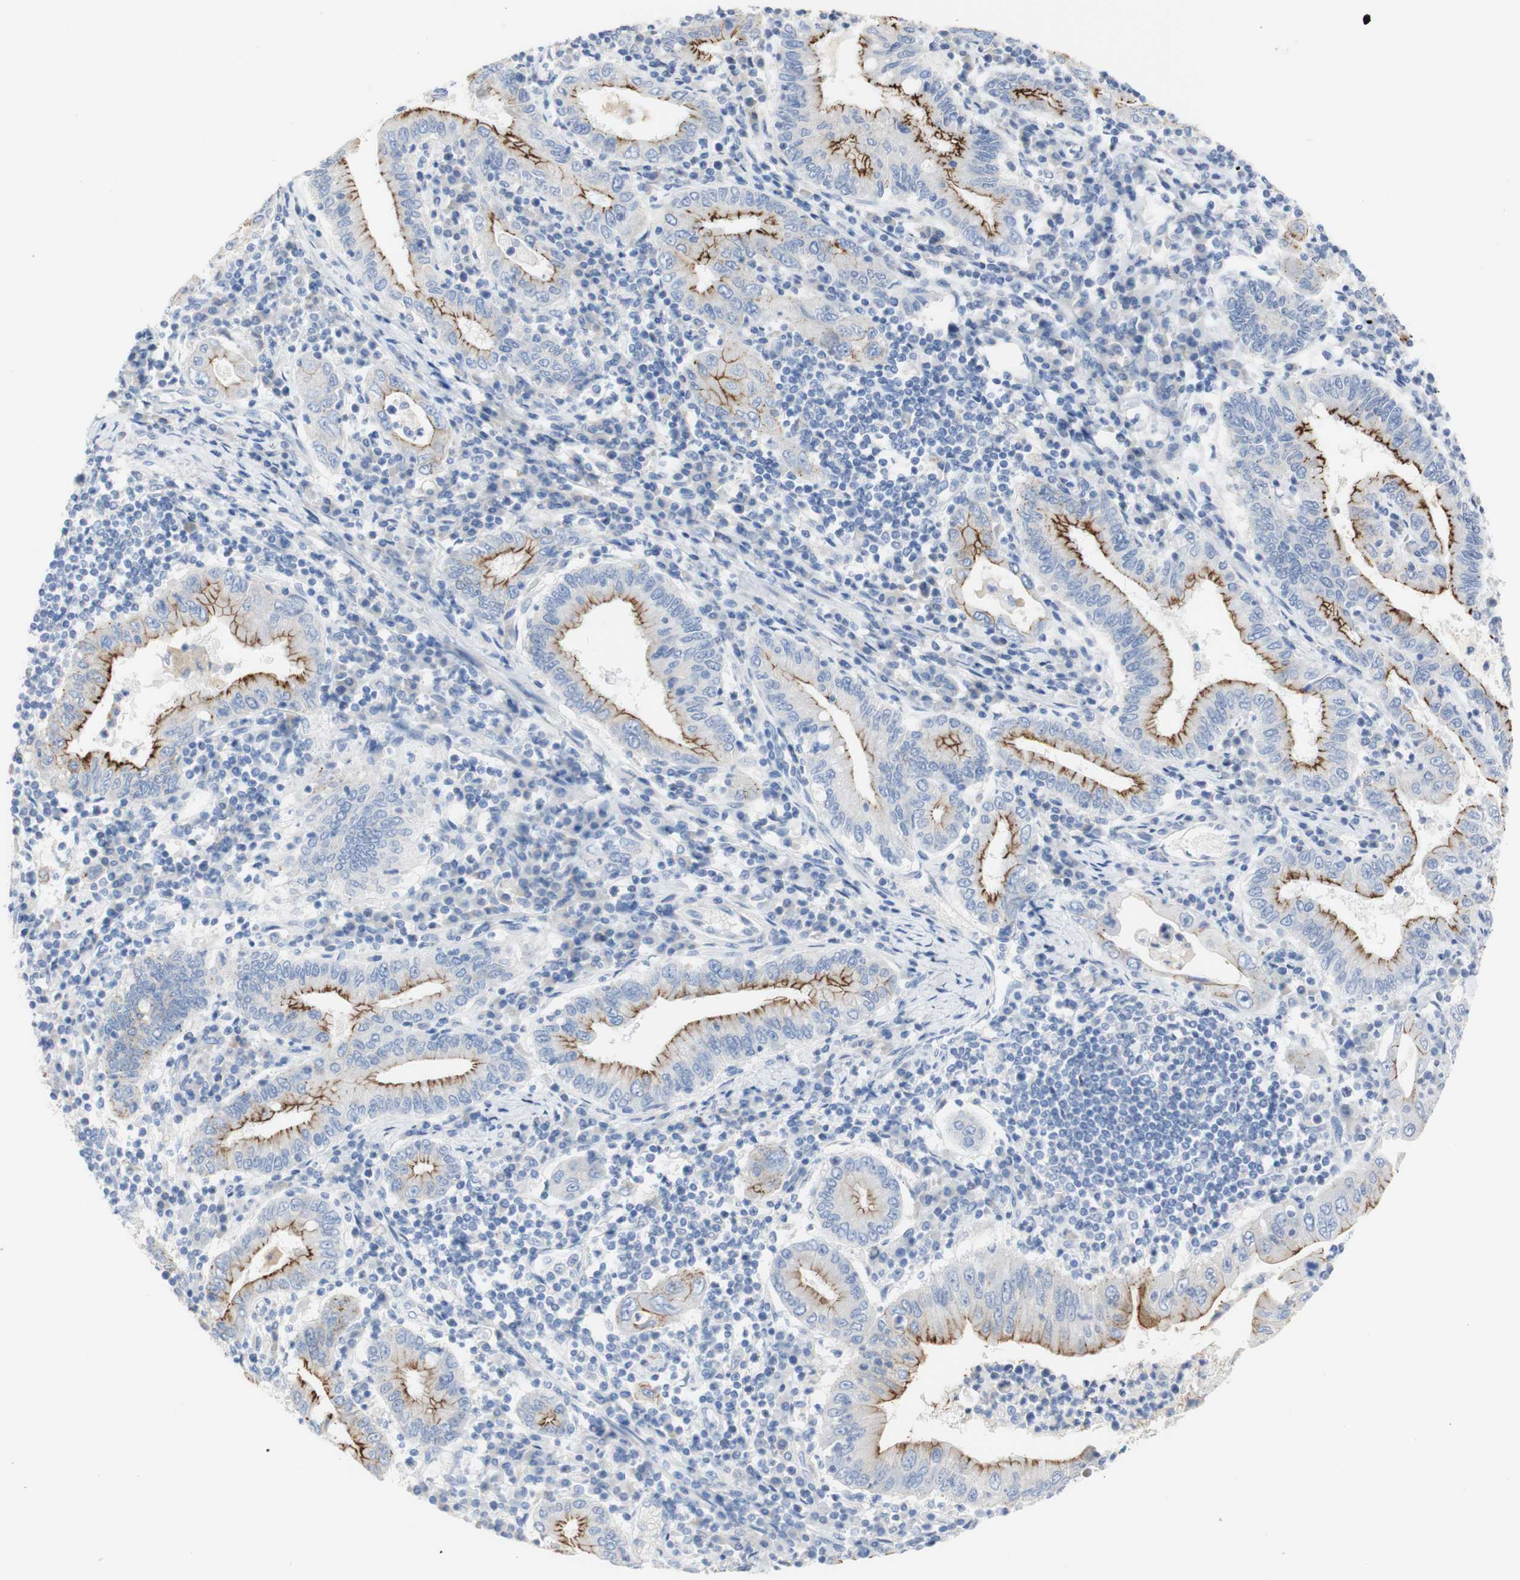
{"staining": {"intensity": "moderate", "quantity": ">75%", "location": "cytoplasmic/membranous"}, "tissue": "stomach cancer", "cell_type": "Tumor cells", "image_type": "cancer", "snomed": [{"axis": "morphology", "description": "Normal tissue, NOS"}, {"axis": "morphology", "description": "Adenocarcinoma, NOS"}, {"axis": "topography", "description": "Esophagus"}, {"axis": "topography", "description": "Stomach, upper"}, {"axis": "topography", "description": "Peripheral nerve tissue"}], "caption": "Immunohistochemistry (DAB (3,3'-diaminobenzidine)) staining of human stomach cancer reveals moderate cytoplasmic/membranous protein positivity in approximately >75% of tumor cells. Immunohistochemistry (ihc) stains the protein of interest in brown and the nuclei are stained blue.", "gene": "DSC2", "patient": {"sex": "male", "age": 62}}